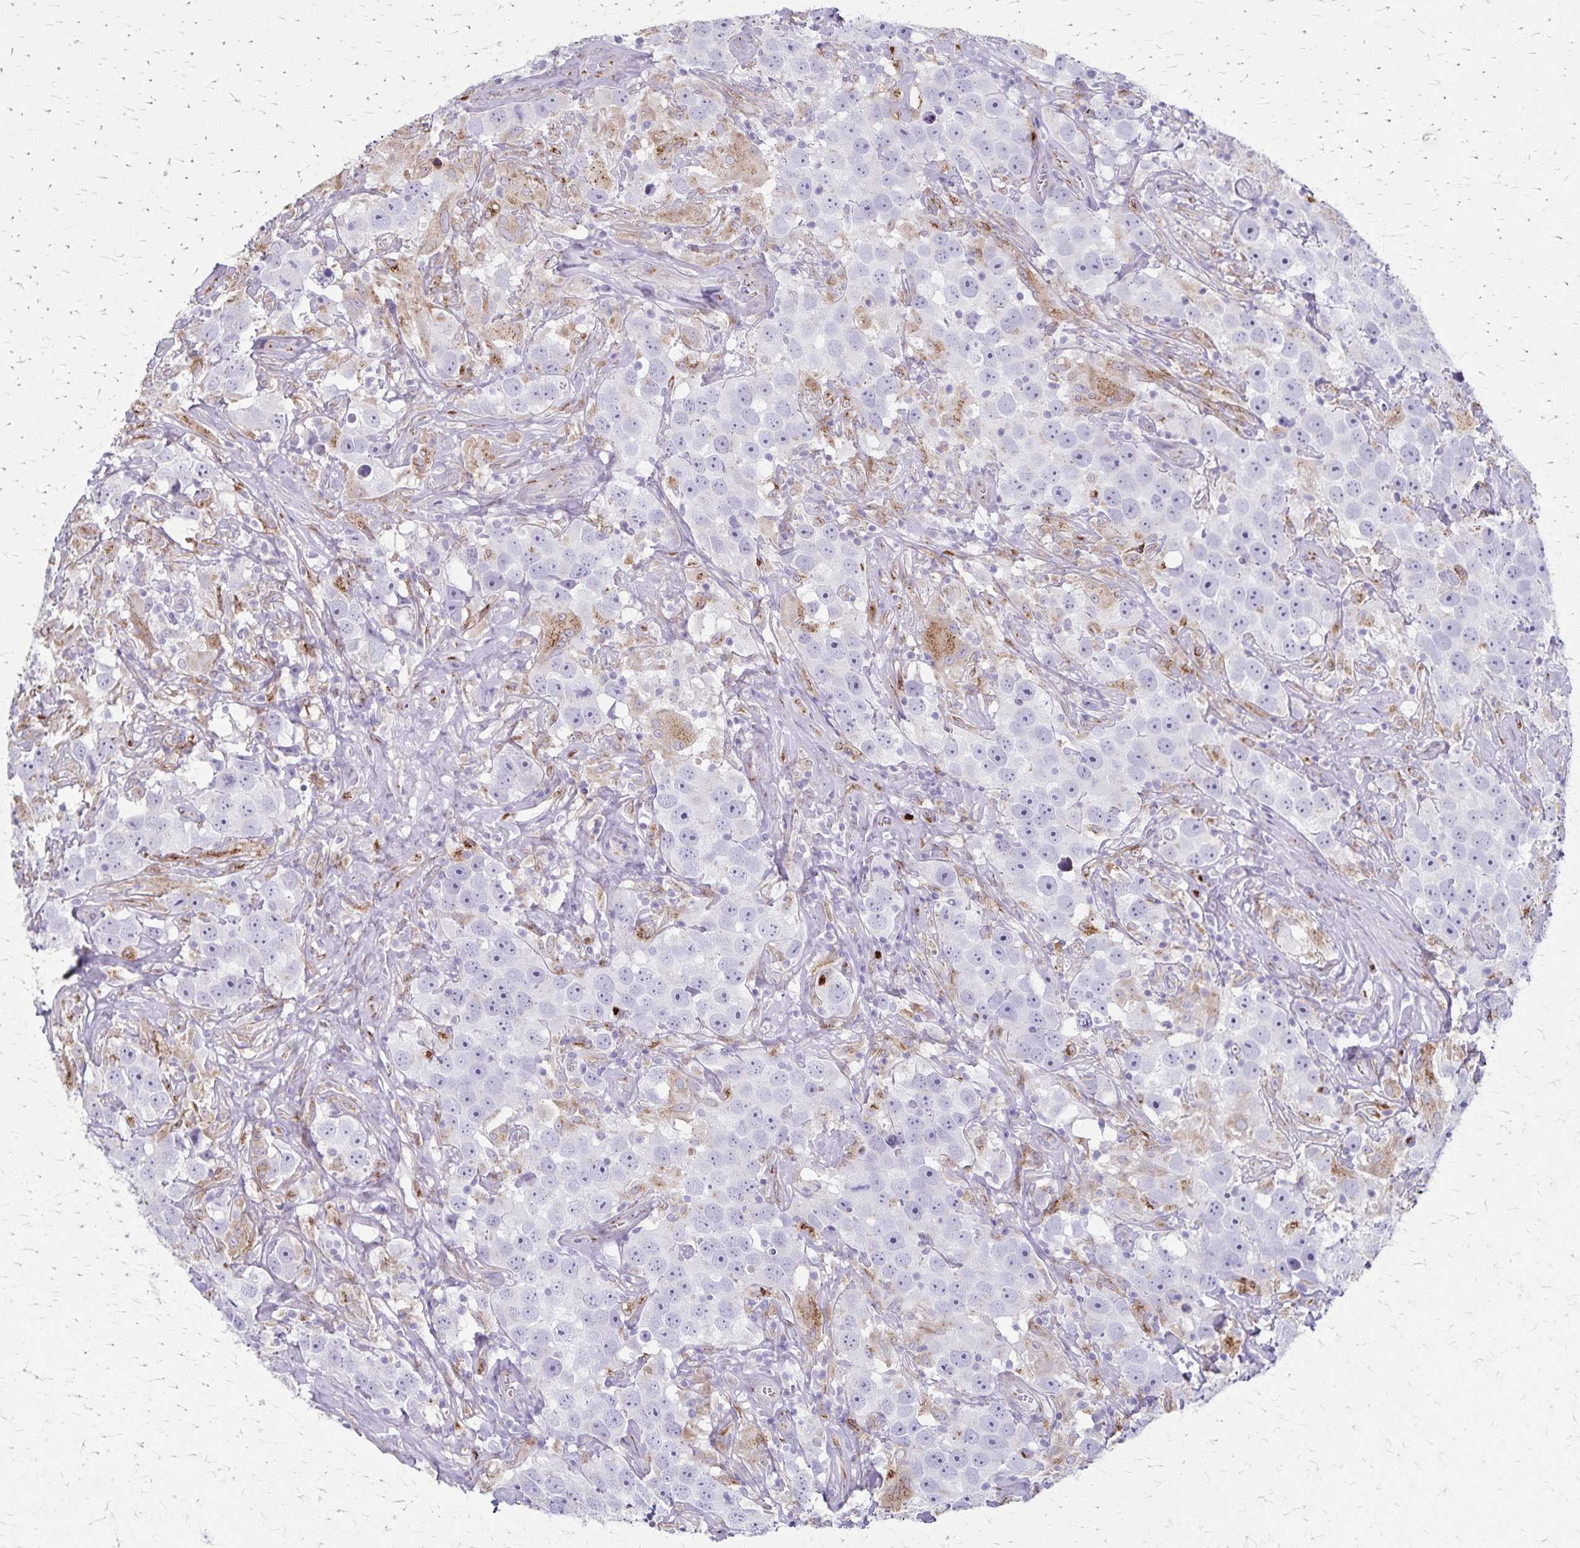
{"staining": {"intensity": "negative", "quantity": "none", "location": "none"}, "tissue": "testis cancer", "cell_type": "Tumor cells", "image_type": "cancer", "snomed": [{"axis": "morphology", "description": "Seminoma, NOS"}, {"axis": "topography", "description": "Testis"}], "caption": "Immunohistochemical staining of testis cancer (seminoma) exhibits no significant expression in tumor cells. Nuclei are stained in blue.", "gene": "MCFD2", "patient": {"sex": "male", "age": 49}}